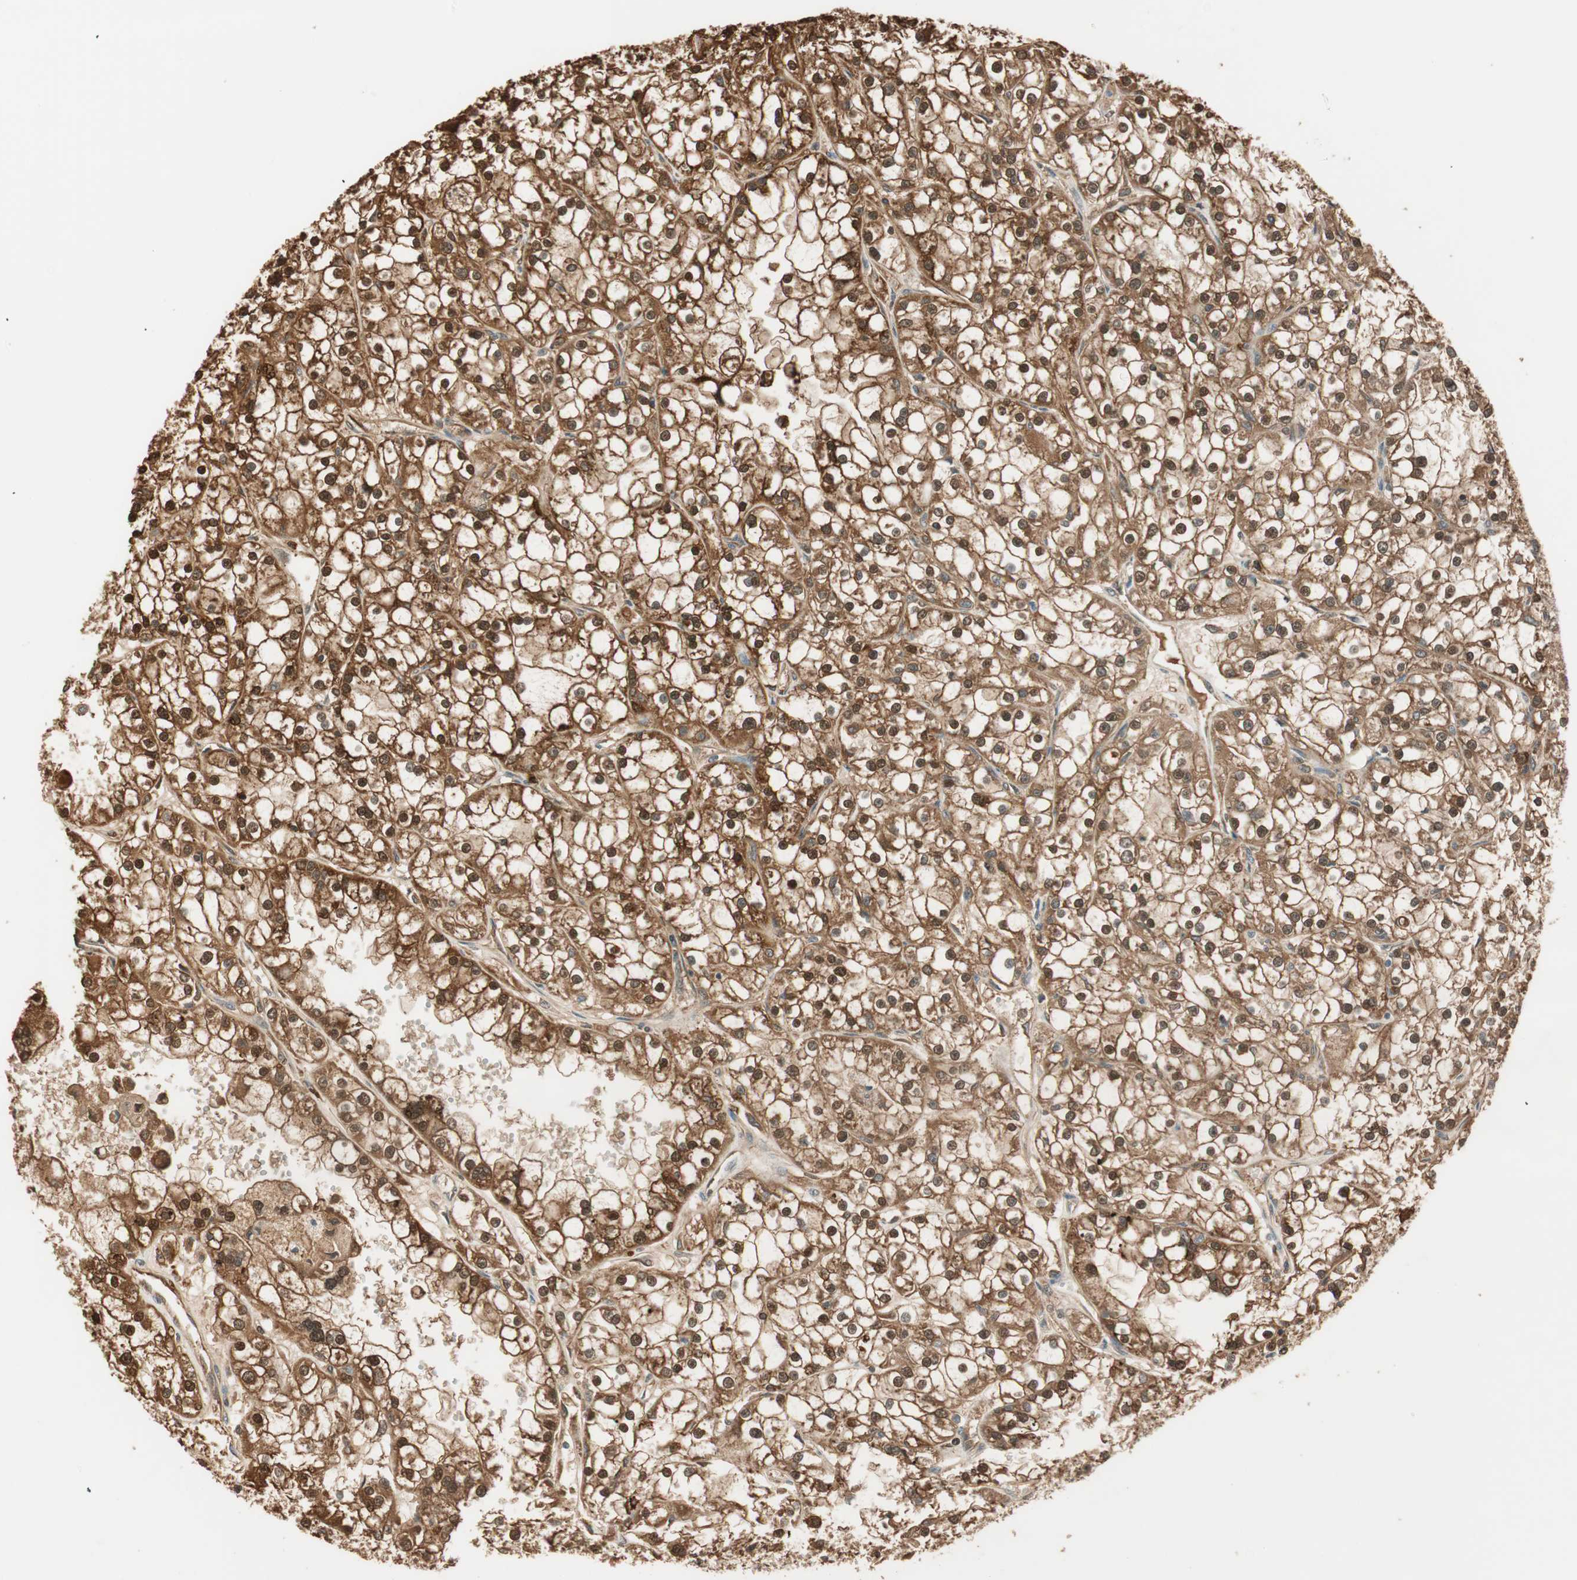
{"staining": {"intensity": "strong", "quantity": ">75%", "location": "cytoplasmic/membranous,nuclear"}, "tissue": "renal cancer", "cell_type": "Tumor cells", "image_type": "cancer", "snomed": [{"axis": "morphology", "description": "Adenocarcinoma, NOS"}, {"axis": "topography", "description": "Kidney"}], "caption": "Immunohistochemistry of renal adenocarcinoma exhibits high levels of strong cytoplasmic/membranous and nuclear staining in about >75% of tumor cells.", "gene": "ZNF443", "patient": {"sex": "female", "age": 52}}